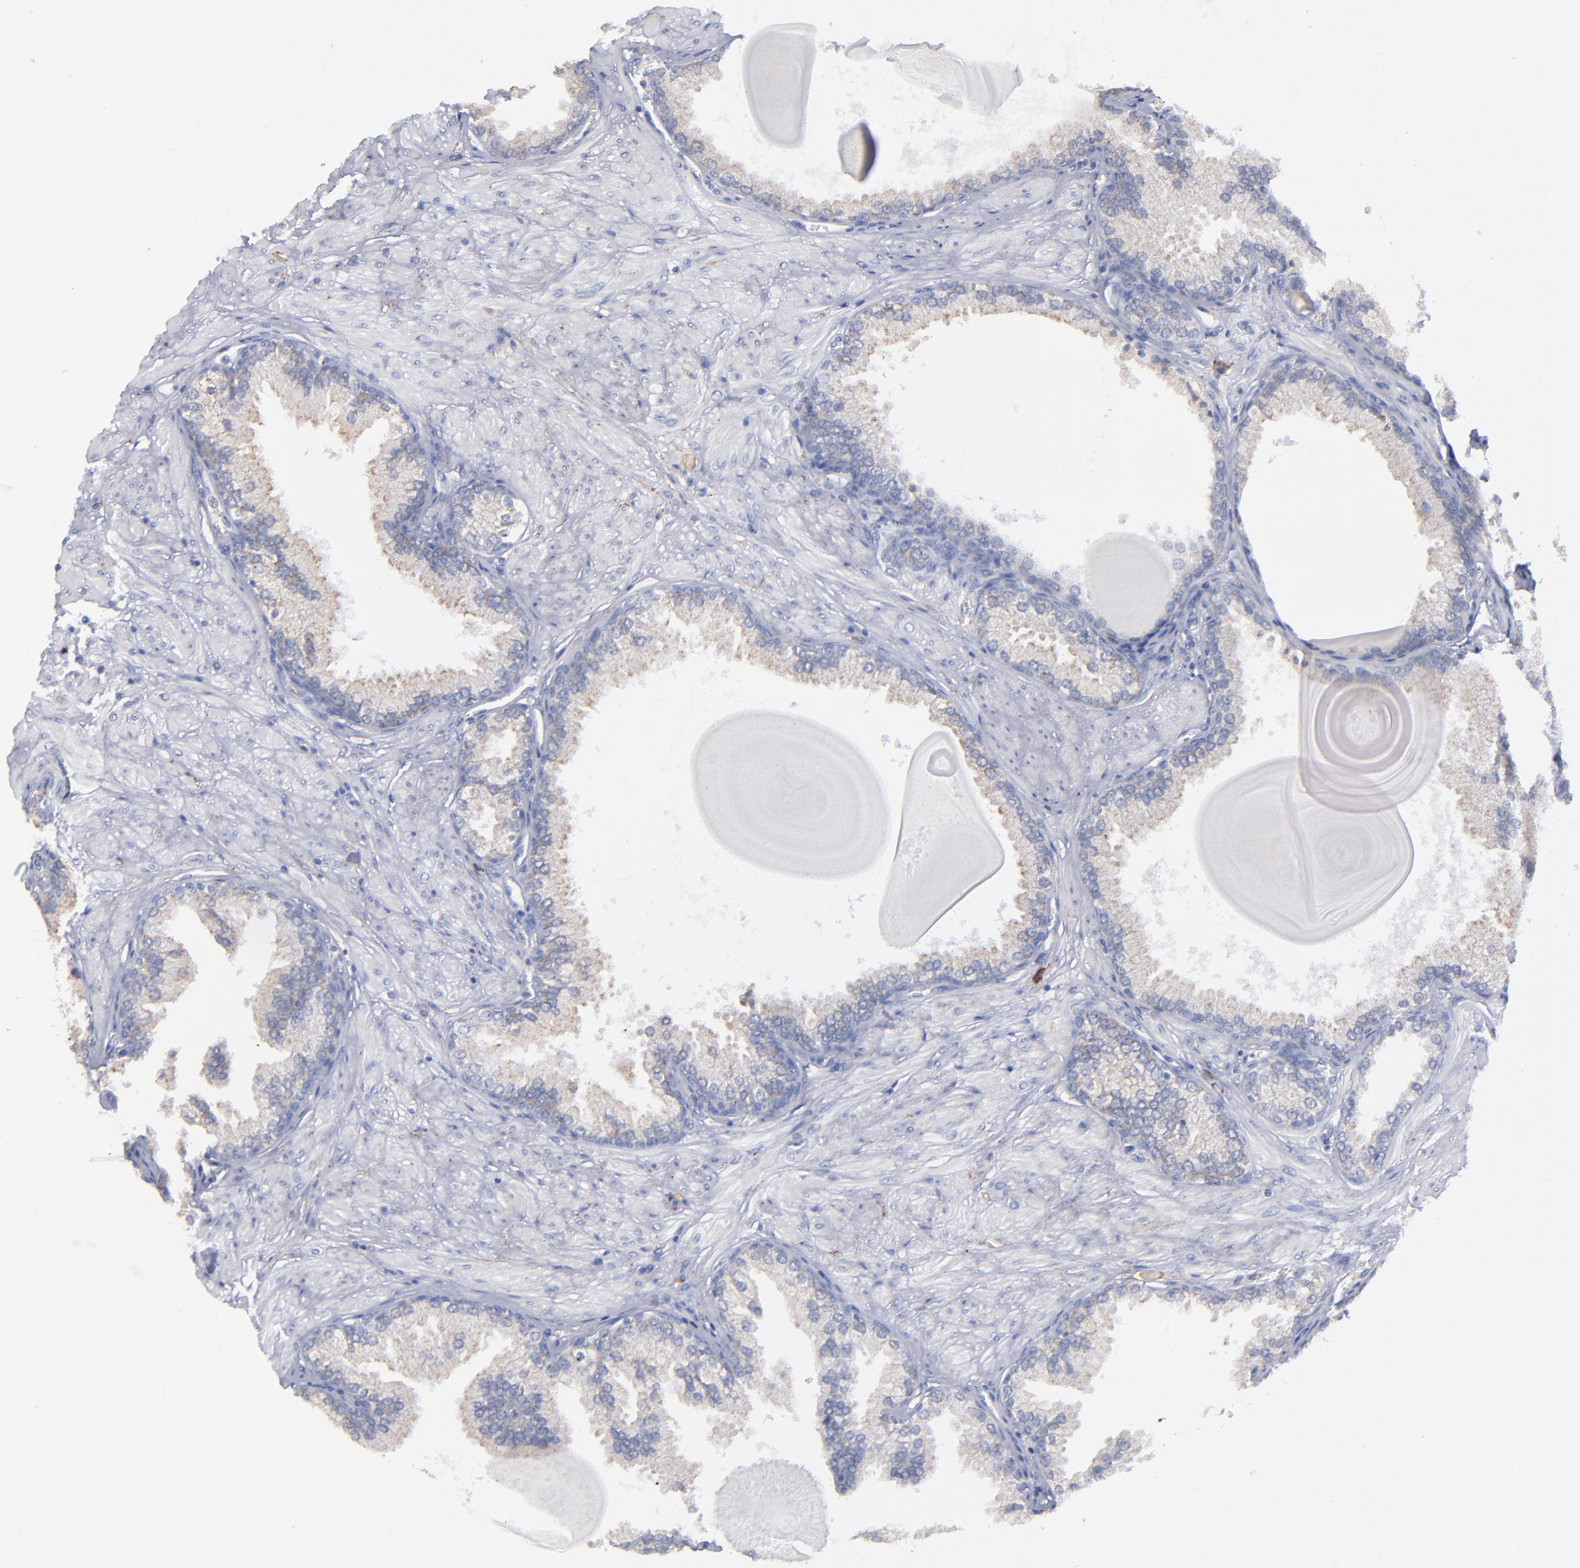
{"staining": {"intensity": "weak", "quantity": "<25%", "location": "cytoplasmic/membranous"}, "tissue": "prostate", "cell_type": "Glandular cells", "image_type": "normal", "snomed": [{"axis": "morphology", "description": "Normal tissue, NOS"}, {"axis": "topography", "description": "Prostate"}], "caption": "Glandular cells are negative for brown protein staining in benign prostate. (IHC, brightfield microscopy, high magnification).", "gene": "MFGE8", "patient": {"sex": "male", "age": 51}}